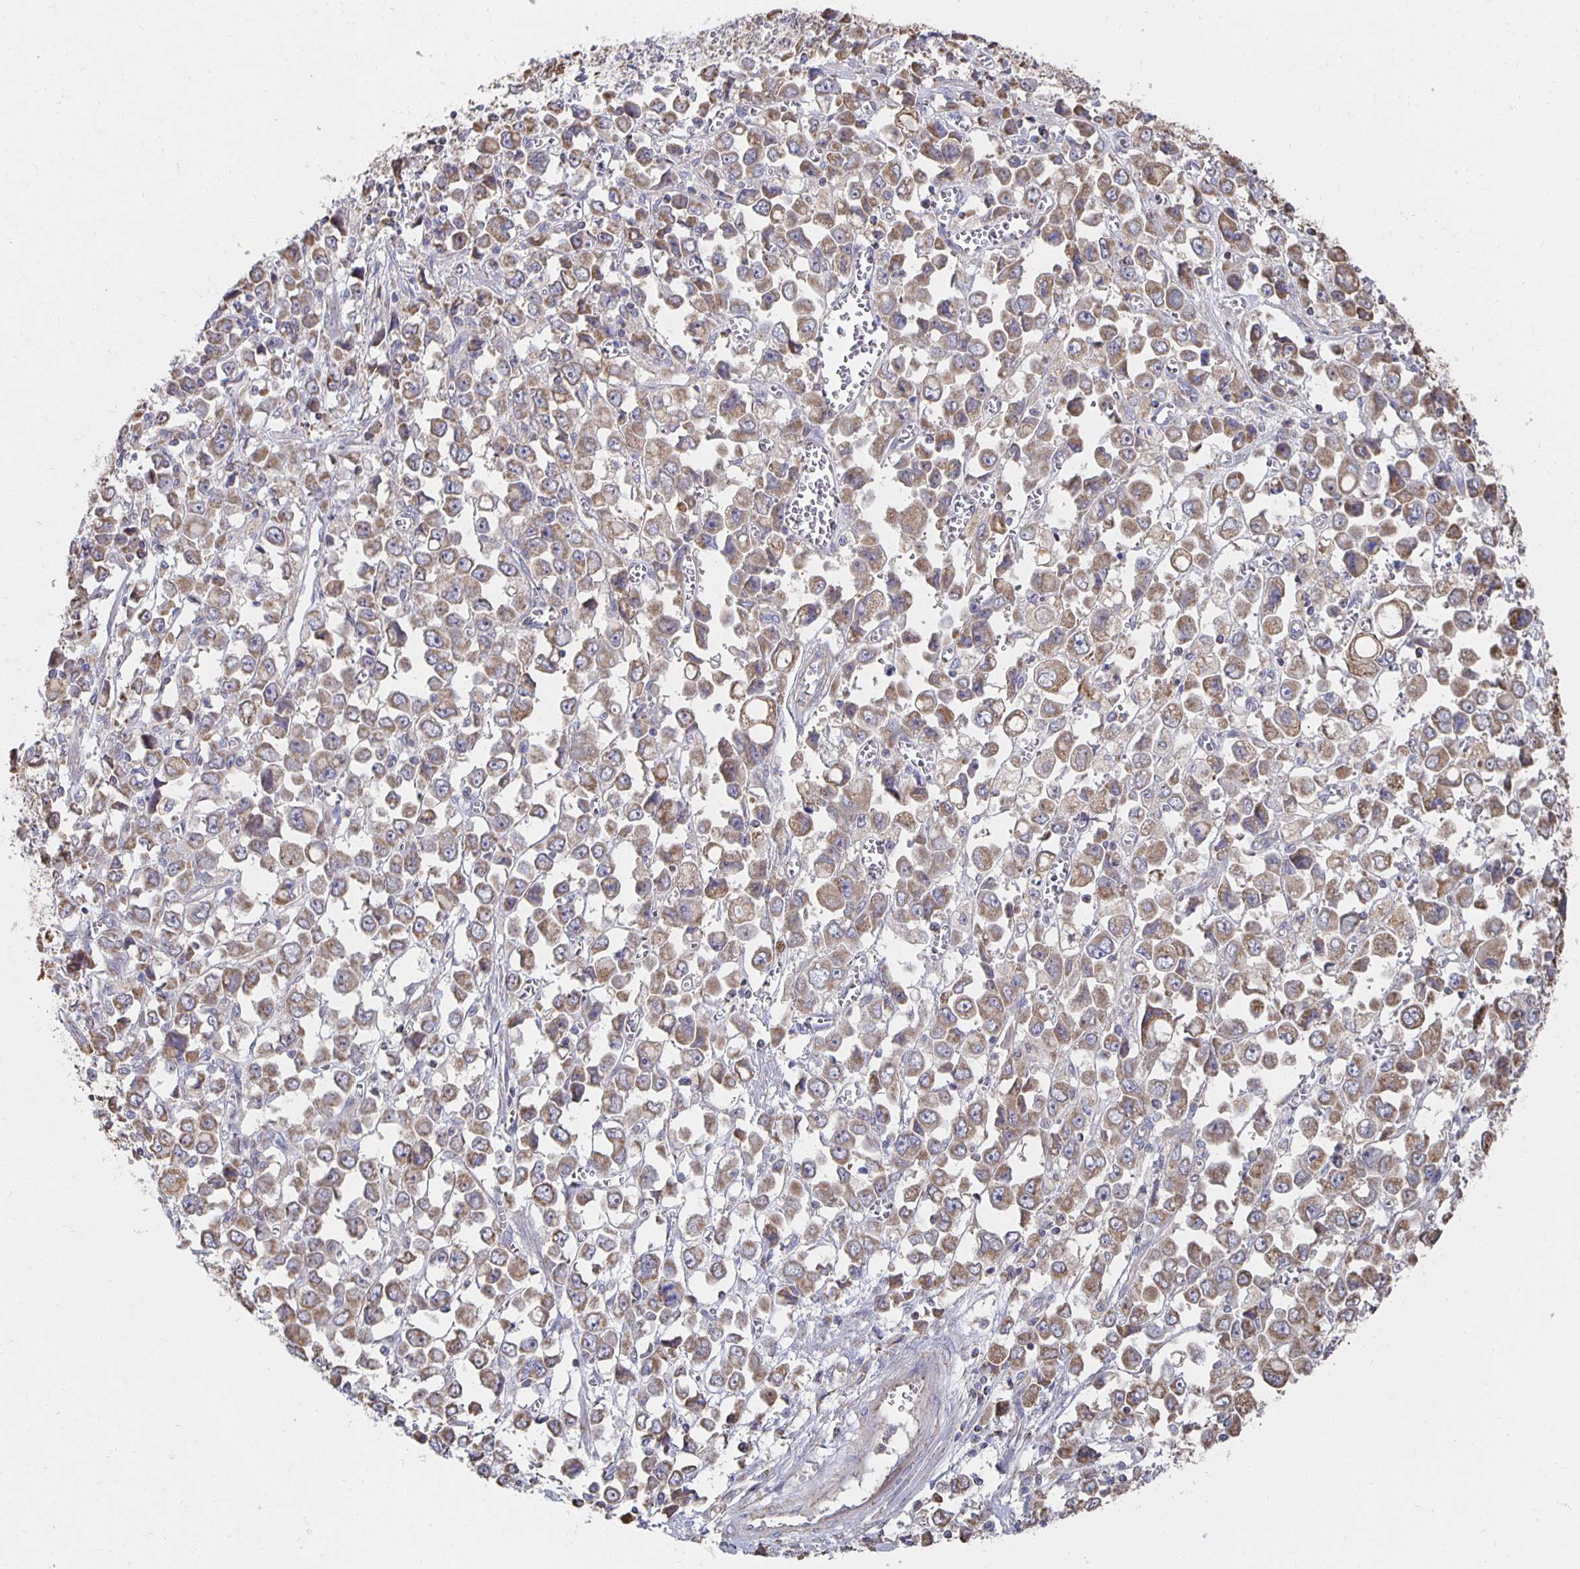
{"staining": {"intensity": "weak", "quantity": "25%-75%", "location": "cytoplasmic/membranous"}, "tissue": "stomach cancer", "cell_type": "Tumor cells", "image_type": "cancer", "snomed": [{"axis": "morphology", "description": "Adenocarcinoma, NOS"}, {"axis": "topography", "description": "Stomach, upper"}], "caption": "This photomicrograph exhibits stomach cancer stained with immunohistochemistry (IHC) to label a protein in brown. The cytoplasmic/membranous of tumor cells show weak positivity for the protein. Nuclei are counter-stained blue.", "gene": "NKX2-8", "patient": {"sex": "male", "age": 70}}